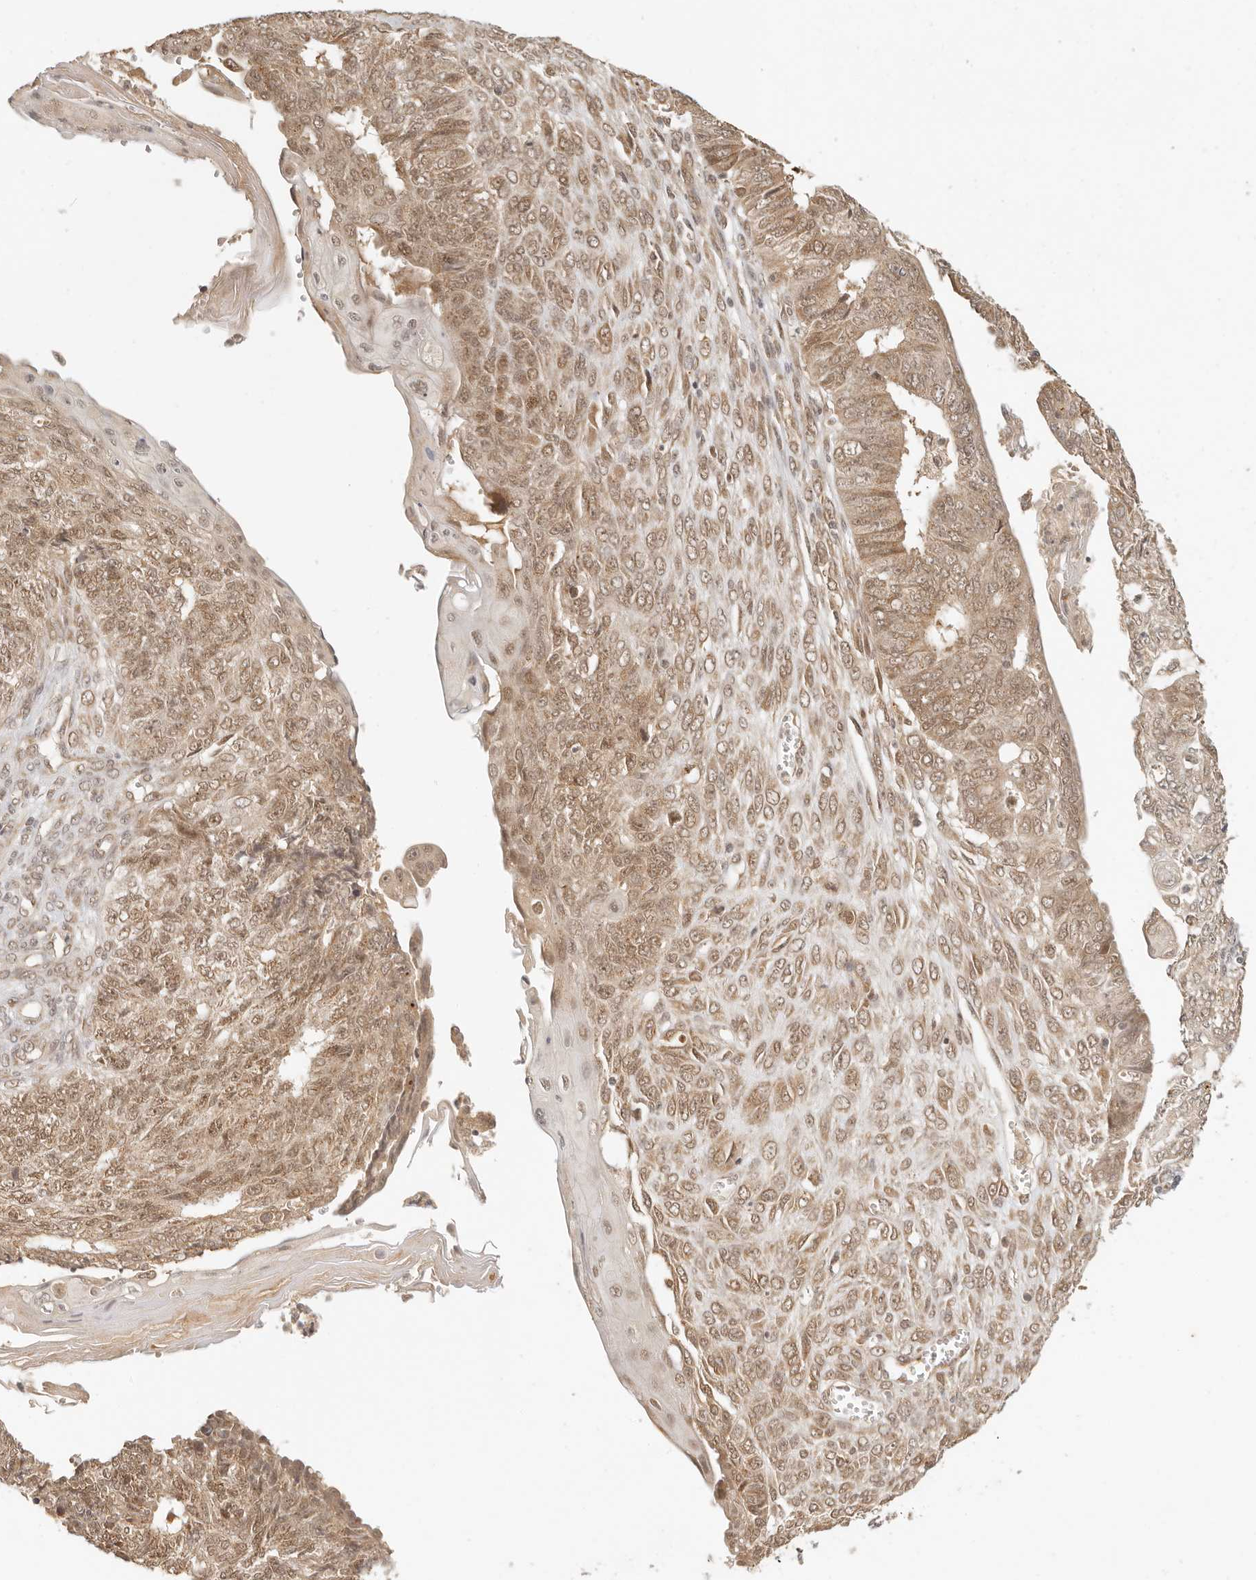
{"staining": {"intensity": "moderate", "quantity": ">75%", "location": "cytoplasmic/membranous,nuclear"}, "tissue": "endometrial cancer", "cell_type": "Tumor cells", "image_type": "cancer", "snomed": [{"axis": "morphology", "description": "Adenocarcinoma, NOS"}, {"axis": "topography", "description": "Endometrium"}], "caption": "The photomicrograph displays a brown stain indicating the presence of a protein in the cytoplasmic/membranous and nuclear of tumor cells in endometrial cancer.", "gene": "INTS11", "patient": {"sex": "female", "age": 32}}